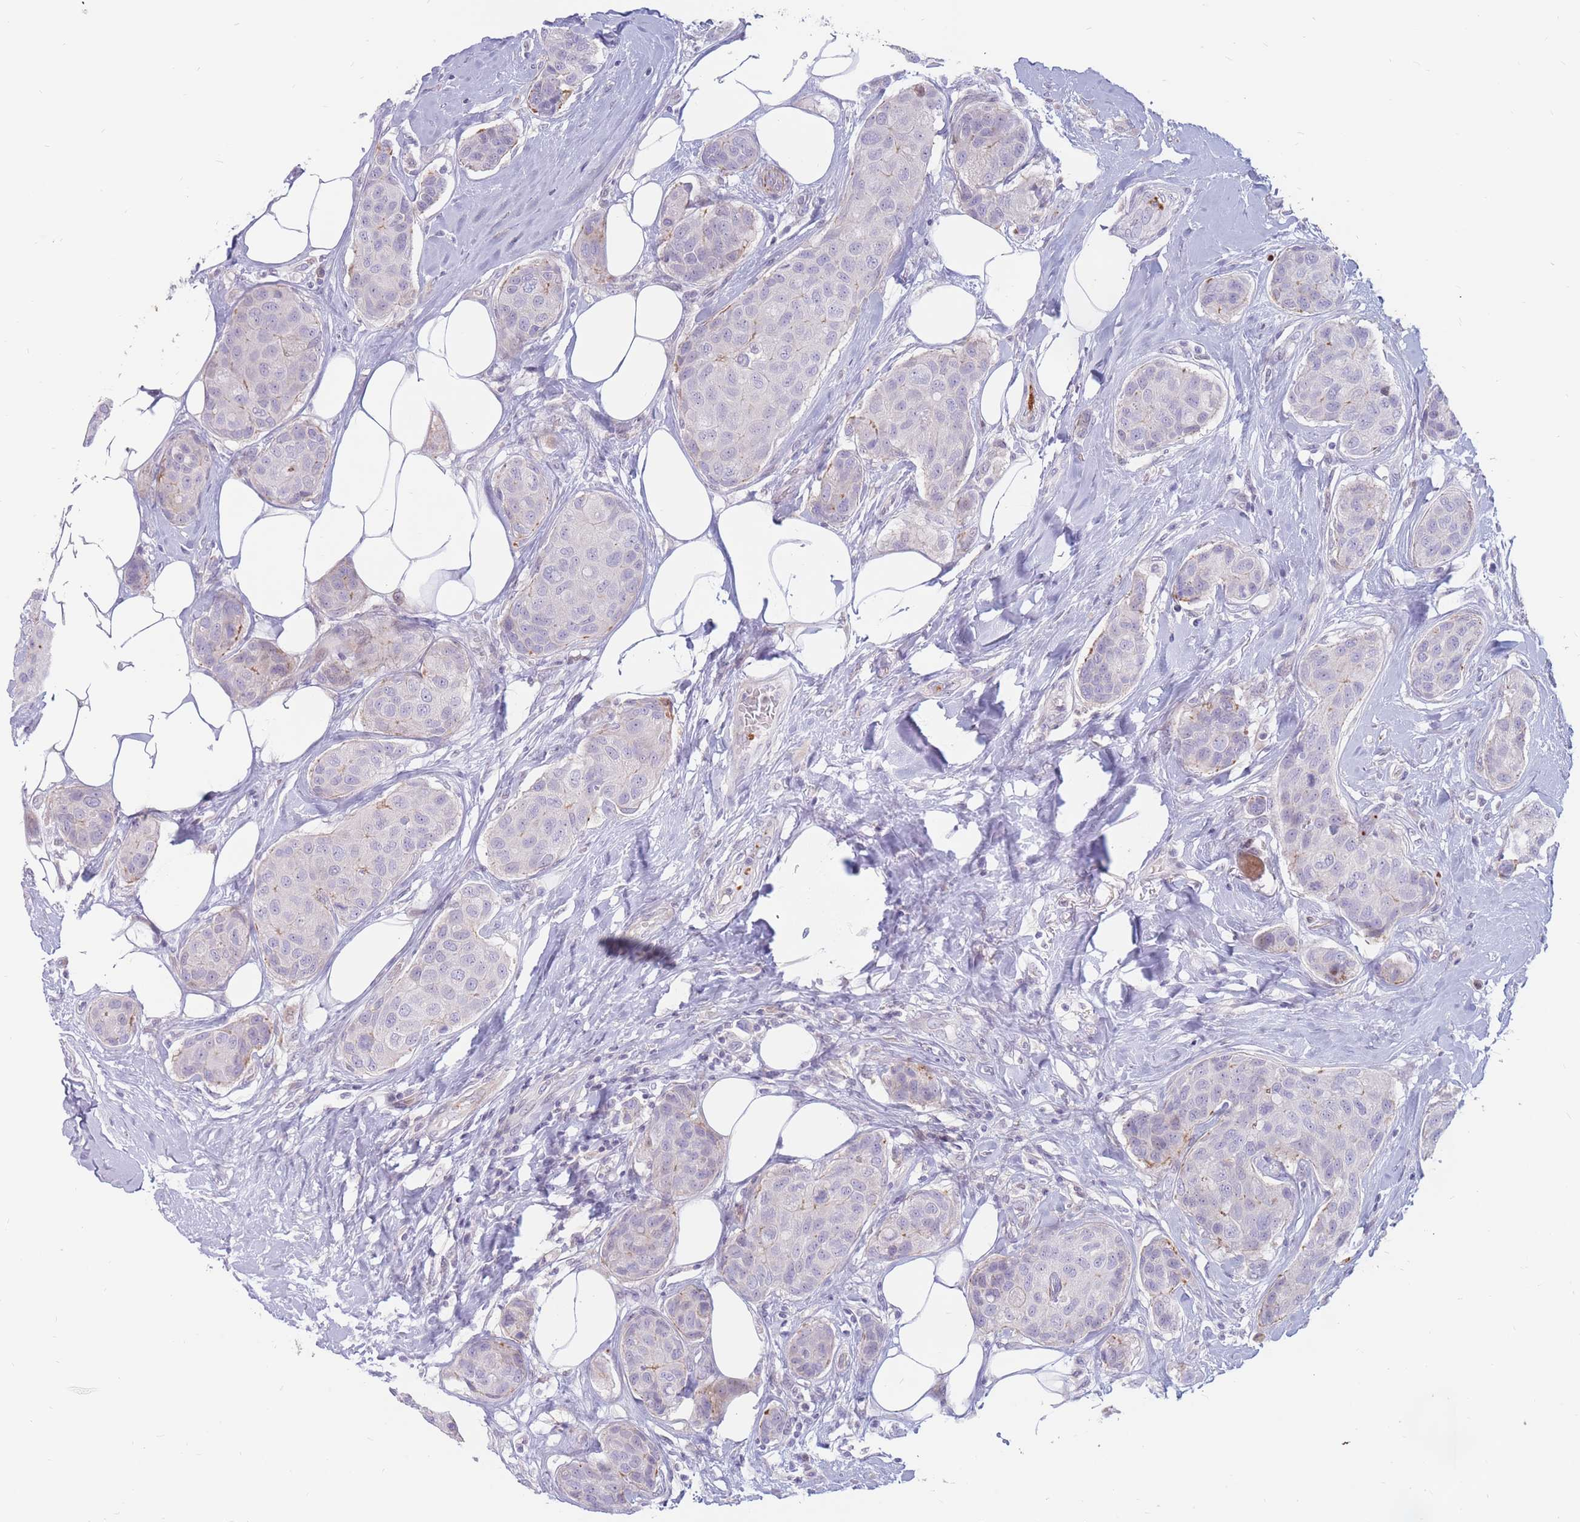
{"staining": {"intensity": "negative", "quantity": "none", "location": "none"}, "tissue": "breast cancer", "cell_type": "Tumor cells", "image_type": "cancer", "snomed": [{"axis": "morphology", "description": "Duct carcinoma"}, {"axis": "topography", "description": "Breast"}, {"axis": "topography", "description": "Lymph node"}], "caption": "Tumor cells are negative for protein expression in human breast cancer (invasive ductal carcinoma). (Brightfield microscopy of DAB (3,3'-diaminobenzidine) immunohistochemistry (IHC) at high magnification).", "gene": "PTGDR", "patient": {"sex": "female", "age": 80}}